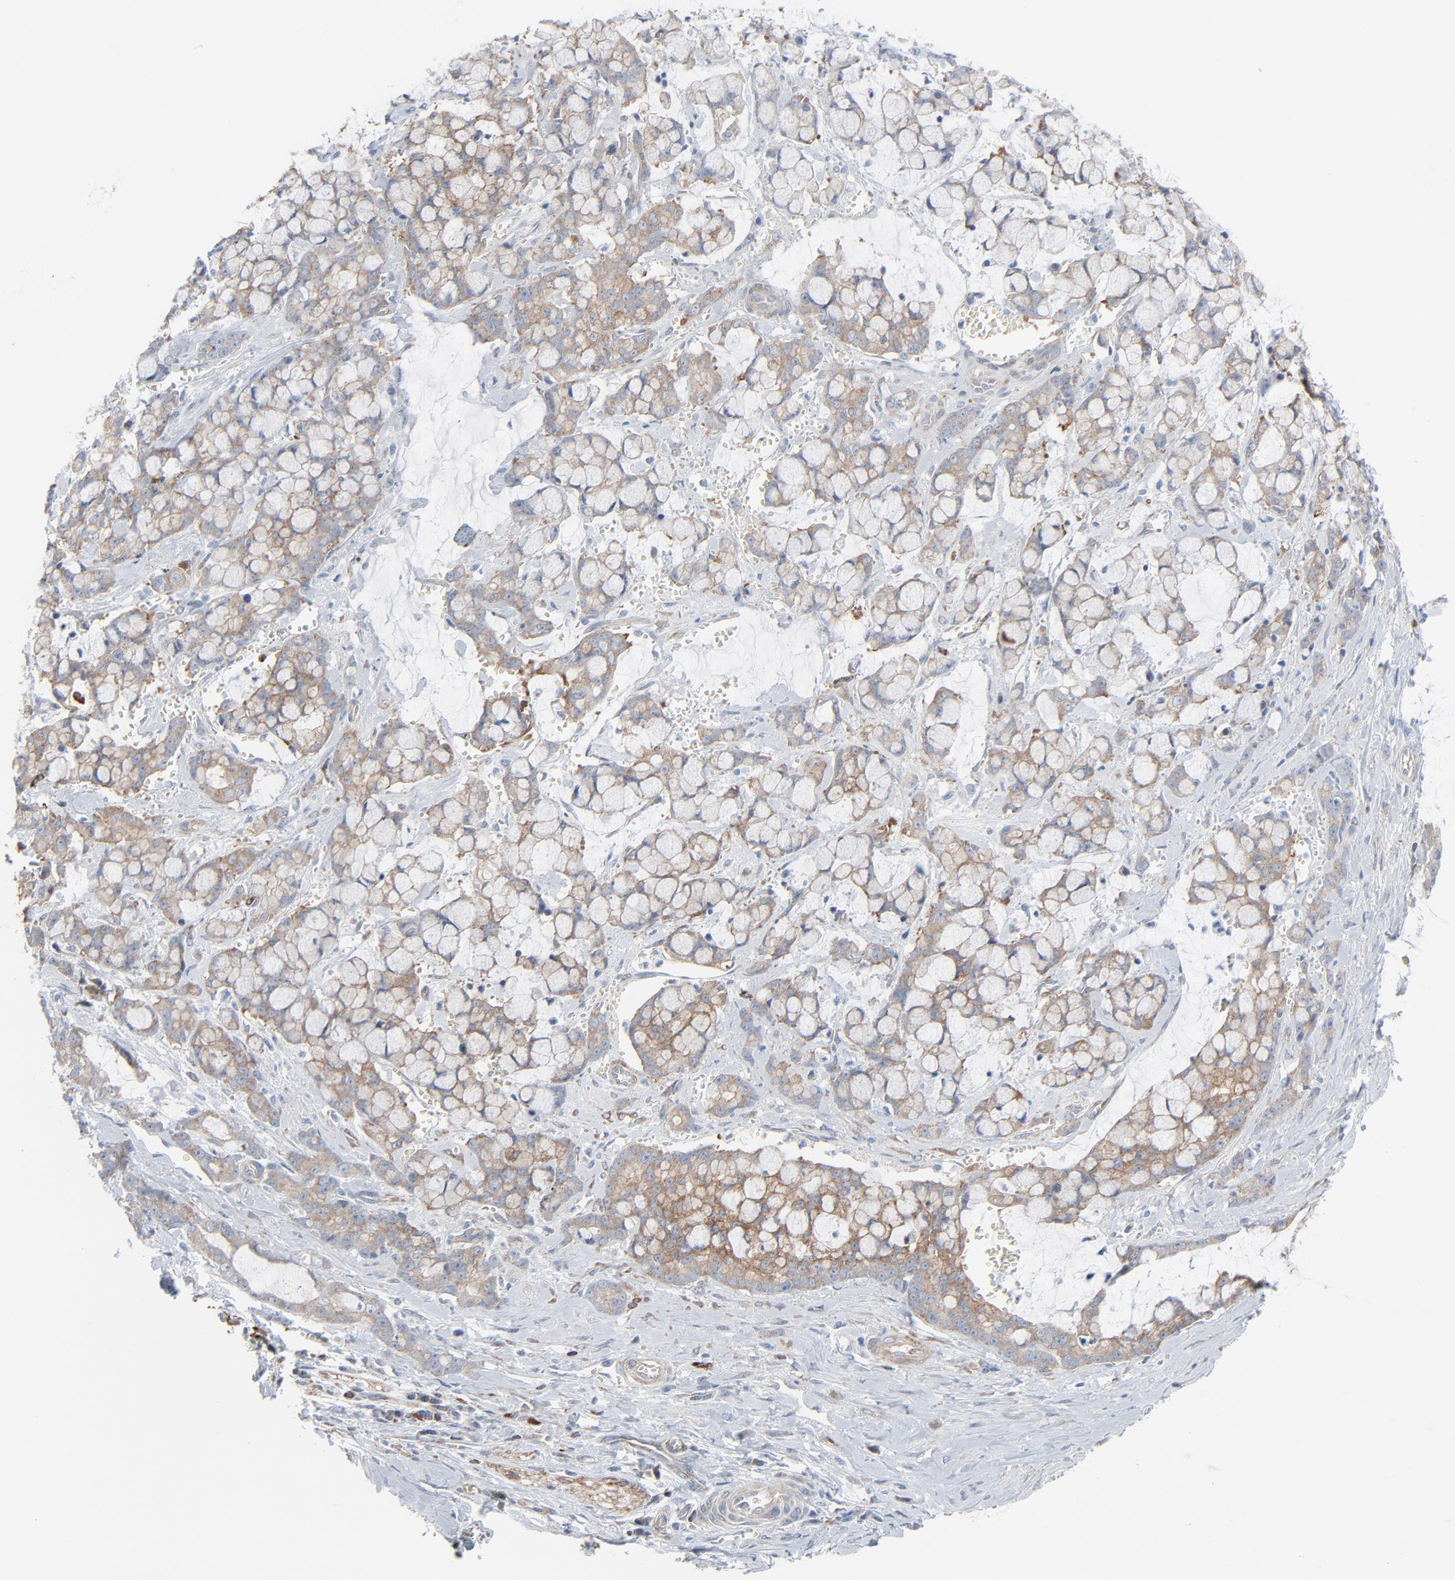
{"staining": {"intensity": "moderate", "quantity": ">75%", "location": "cytoplasmic/membranous"}, "tissue": "pancreatic cancer", "cell_type": "Tumor cells", "image_type": "cancer", "snomed": [{"axis": "morphology", "description": "Adenocarcinoma, NOS"}, {"axis": "topography", "description": "Pancreas"}], "caption": "Tumor cells exhibit moderate cytoplasmic/membranous staining in about >75% of cells in pancreatic cancer (adenocarcinoma). (IHC, brightfield microscopy, high magnification).", "gene": "OPTN", "patient": {"sex": "female", "age": 73}}